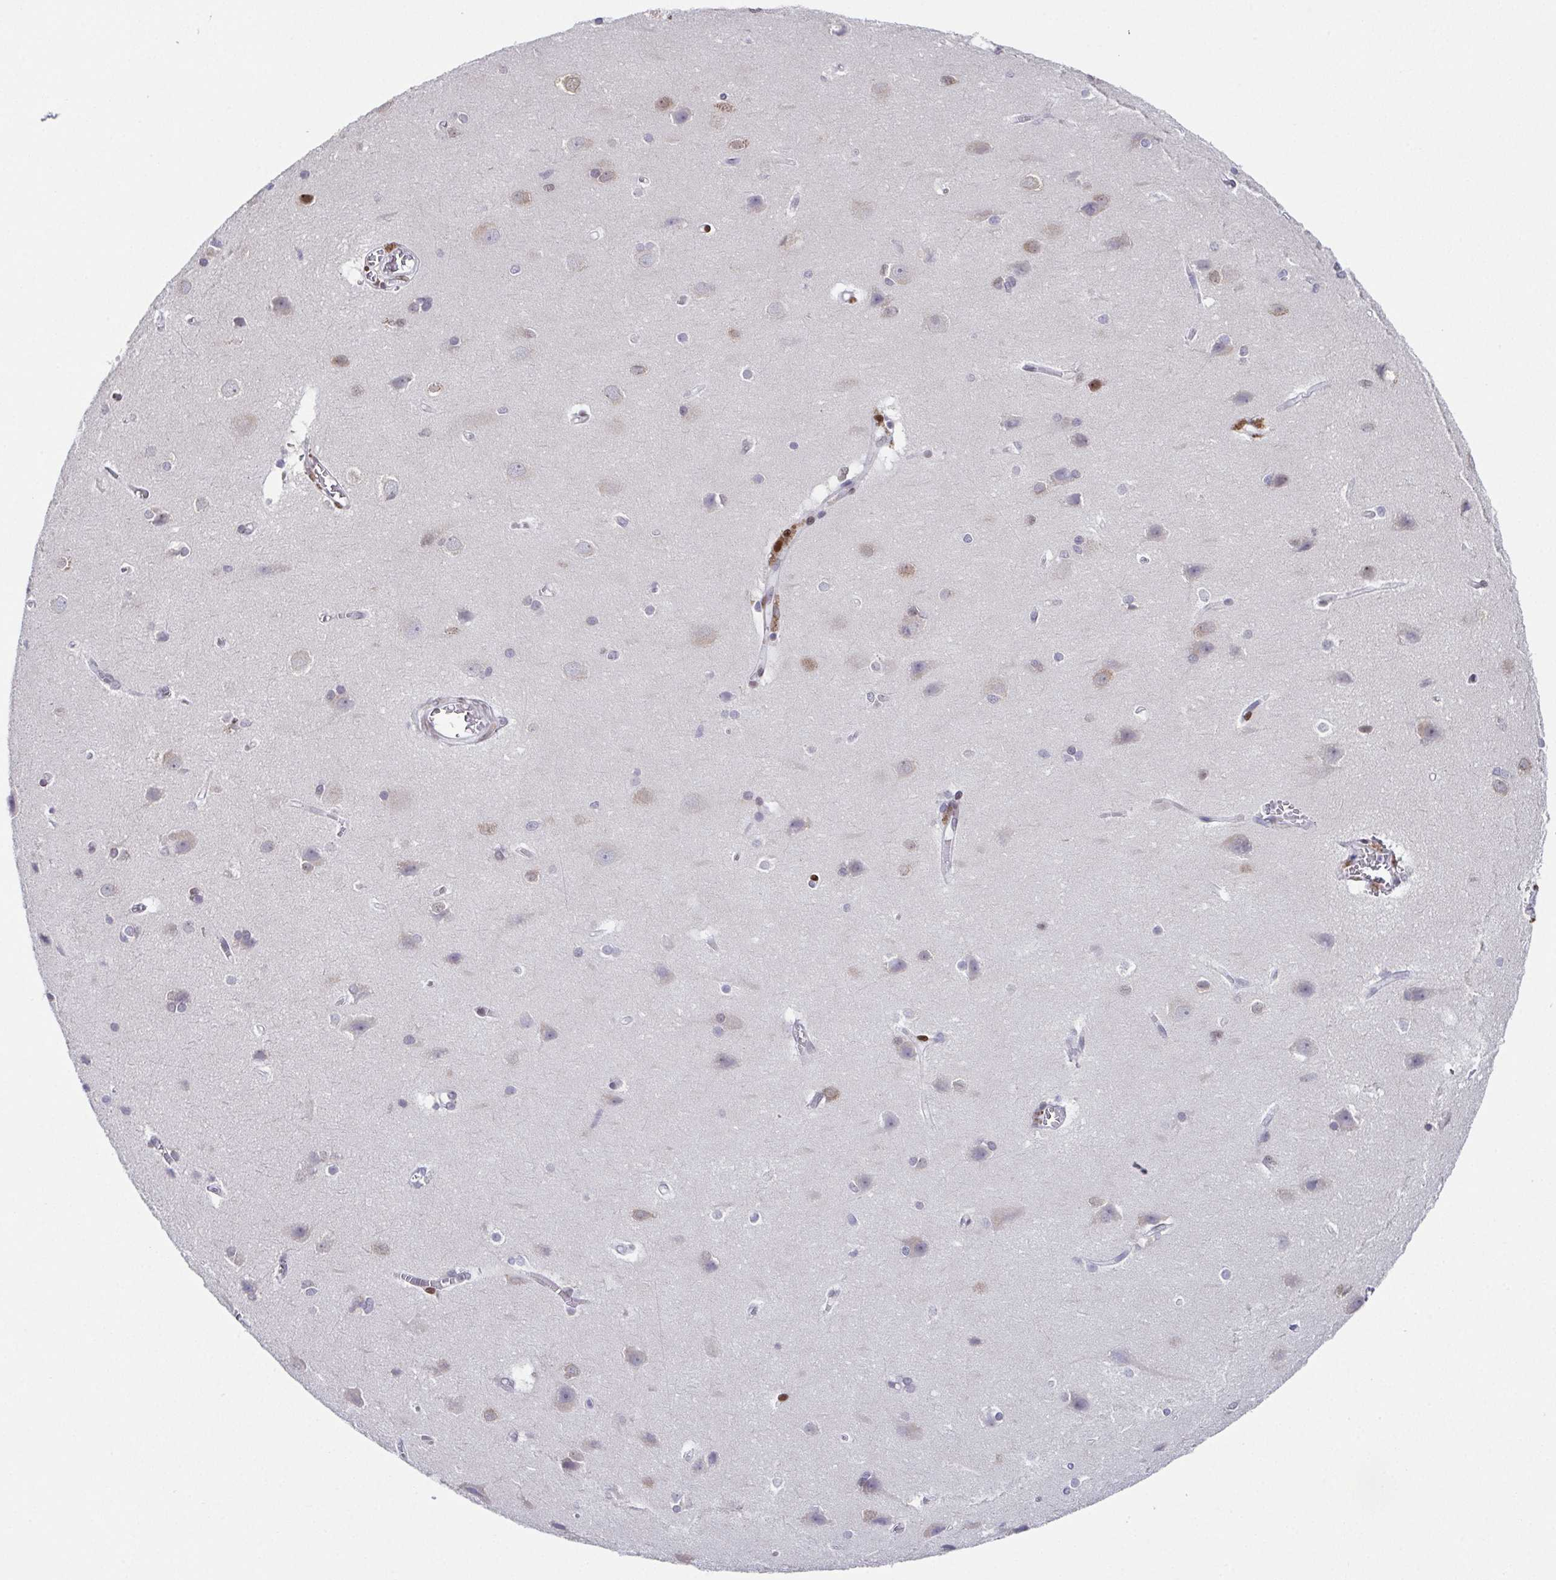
{"staining": {"intensity": "negative", "quantity": "none", "location": "none"}, "tissue": "cerebral cortex", "cell_type": "Endothelial cells", "image_type": "normal", "snomed": [{"axis": "morphology", "description": "Normal tissue, NOS"}, {"axis": "topography", "description": "Cerebral cortex"}], "caption": "This image is of normal cerebral cortex stained with immunohistochemistry (IHC) to label a protein in brown with the nuclei are counter-stained blue. There is no positivity in endothelial cells. Nuclei are stained in blue.", "gene": "RB1", "patient": {"sex": "male", "age": 37}}